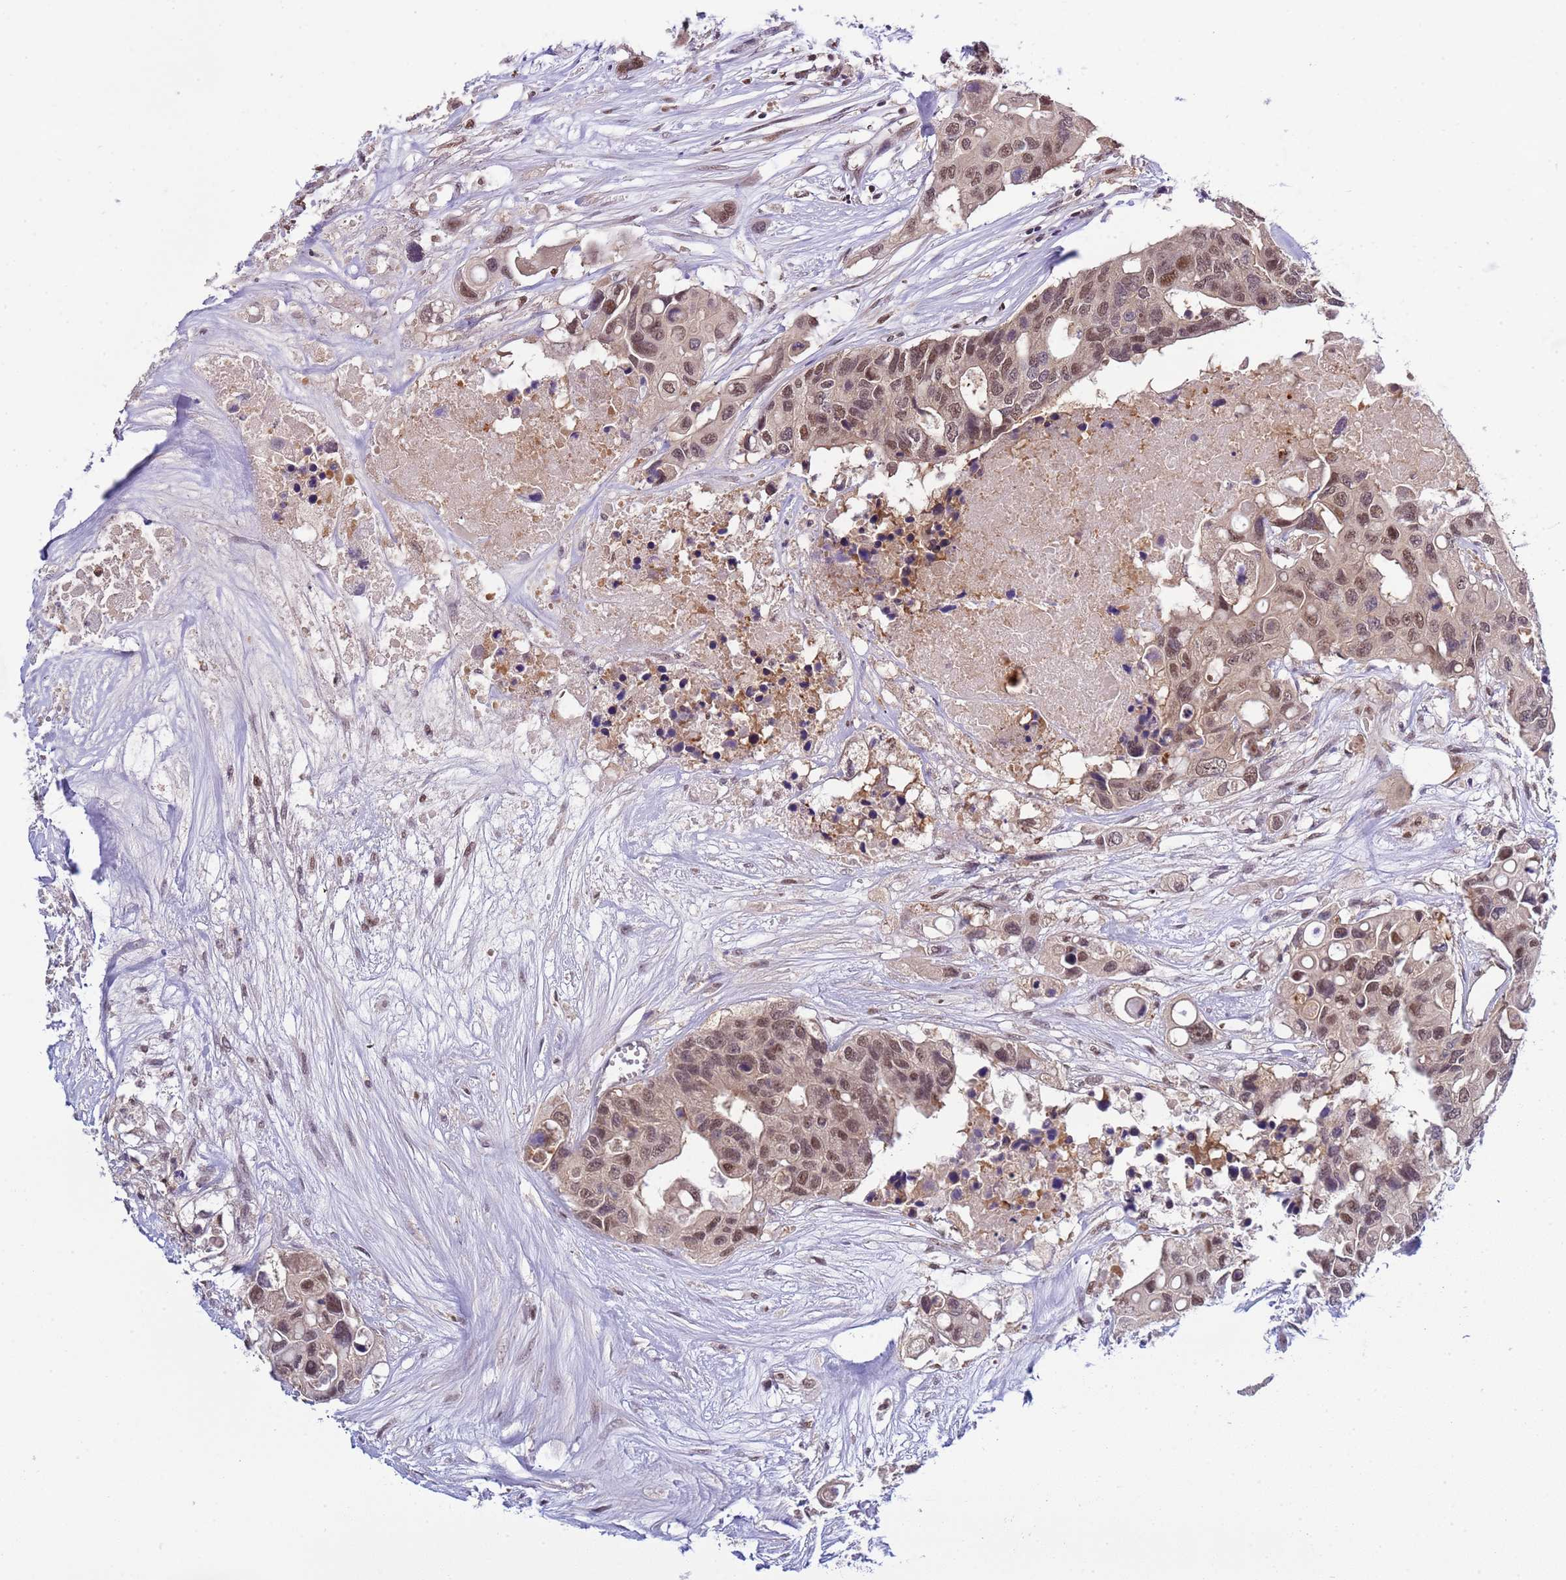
{"staining": {"intensity": "moderate", "quantity": ">75%", "location": "nuclear"}, "tissue": "colorectal cancer", "cell_type": "Tumor cells", "image_type": "cancer", "snomed": [{"axis": "morphology", "description": "Adenocarcinoma, NOS"}, {"axis": "topography", "description": "Colon"}], "caption": "Colorectal cancer stained for a protein (brown) displays moderate nuclear positive staining in approximately >75% of tumor cells.", "gene": "CD53", "patient": {"sex": "male", "age": 77}}